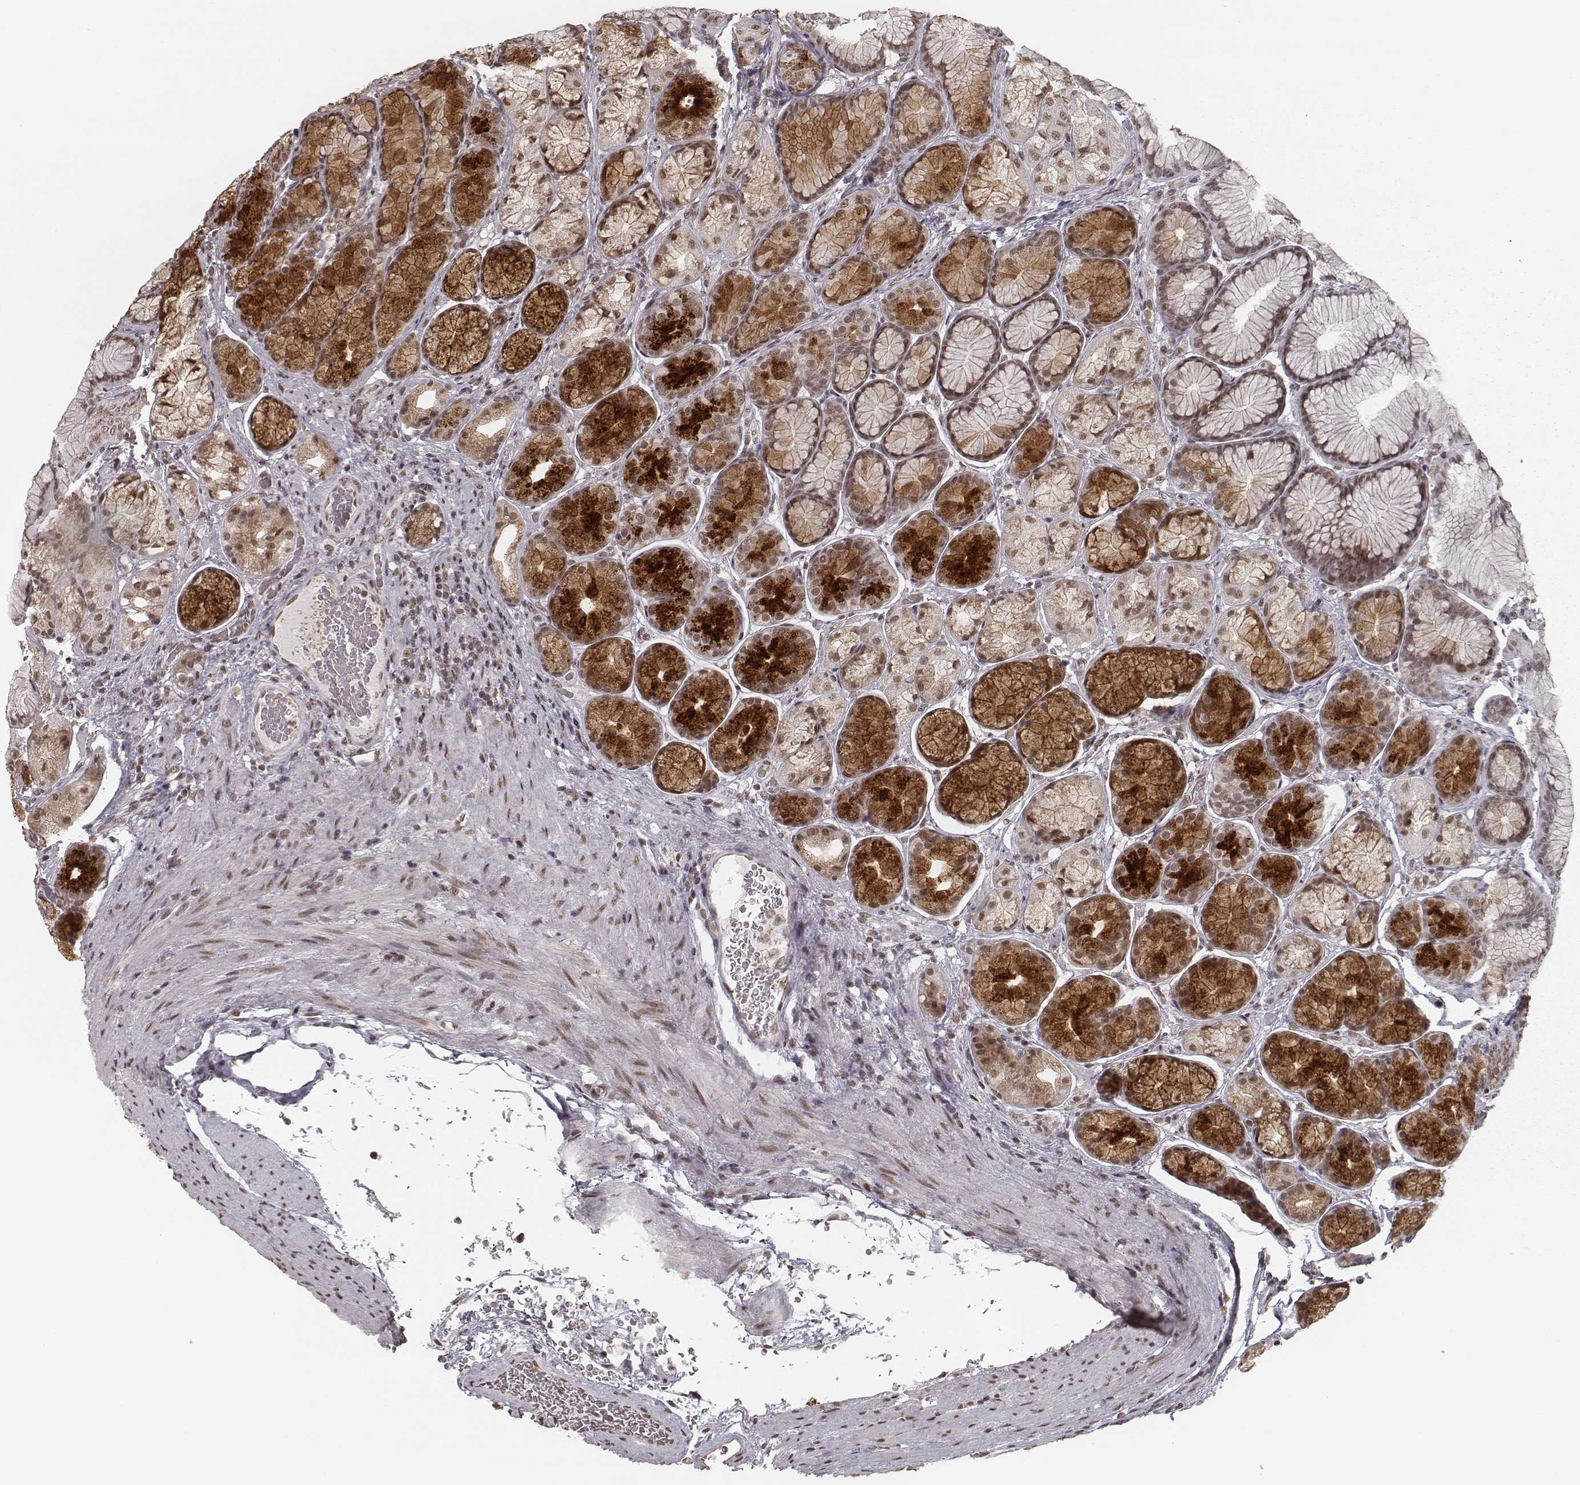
{"staining": {"intensity": "moderate", "quantity": ">75%", "location": "cytoplasmic/membranous,nuclear"}, "tissue": "stomach", "cell_type": "Glandular cells", "image_type": "normal", "snomed": [{"axis": "morphology", "description": "Normal tissue, NOS"}, {"axis": "morphology", "description": "Adenocarcinoma, NOS"}, {"axis": "morphology", "description": "Adenocarcinoma, High grade"}, {"axis": "topography", "description": "Stomach, upper"}, {"axis": "topography", "description": "Stomach"}], "caption": "Immunohistochemistry (IHC) (DAB (3,3'-diaminobenzidine)) staining of unremarkable human stomach exhibits moderate cytoplasmic/membranous,nuclear protein expression in approximately >75% of glandular cells. (DAB IHC with brightfield microscopy, high magnification).", "gene": "HMGA2", "patient": {"sex": "female", "age": 65}}